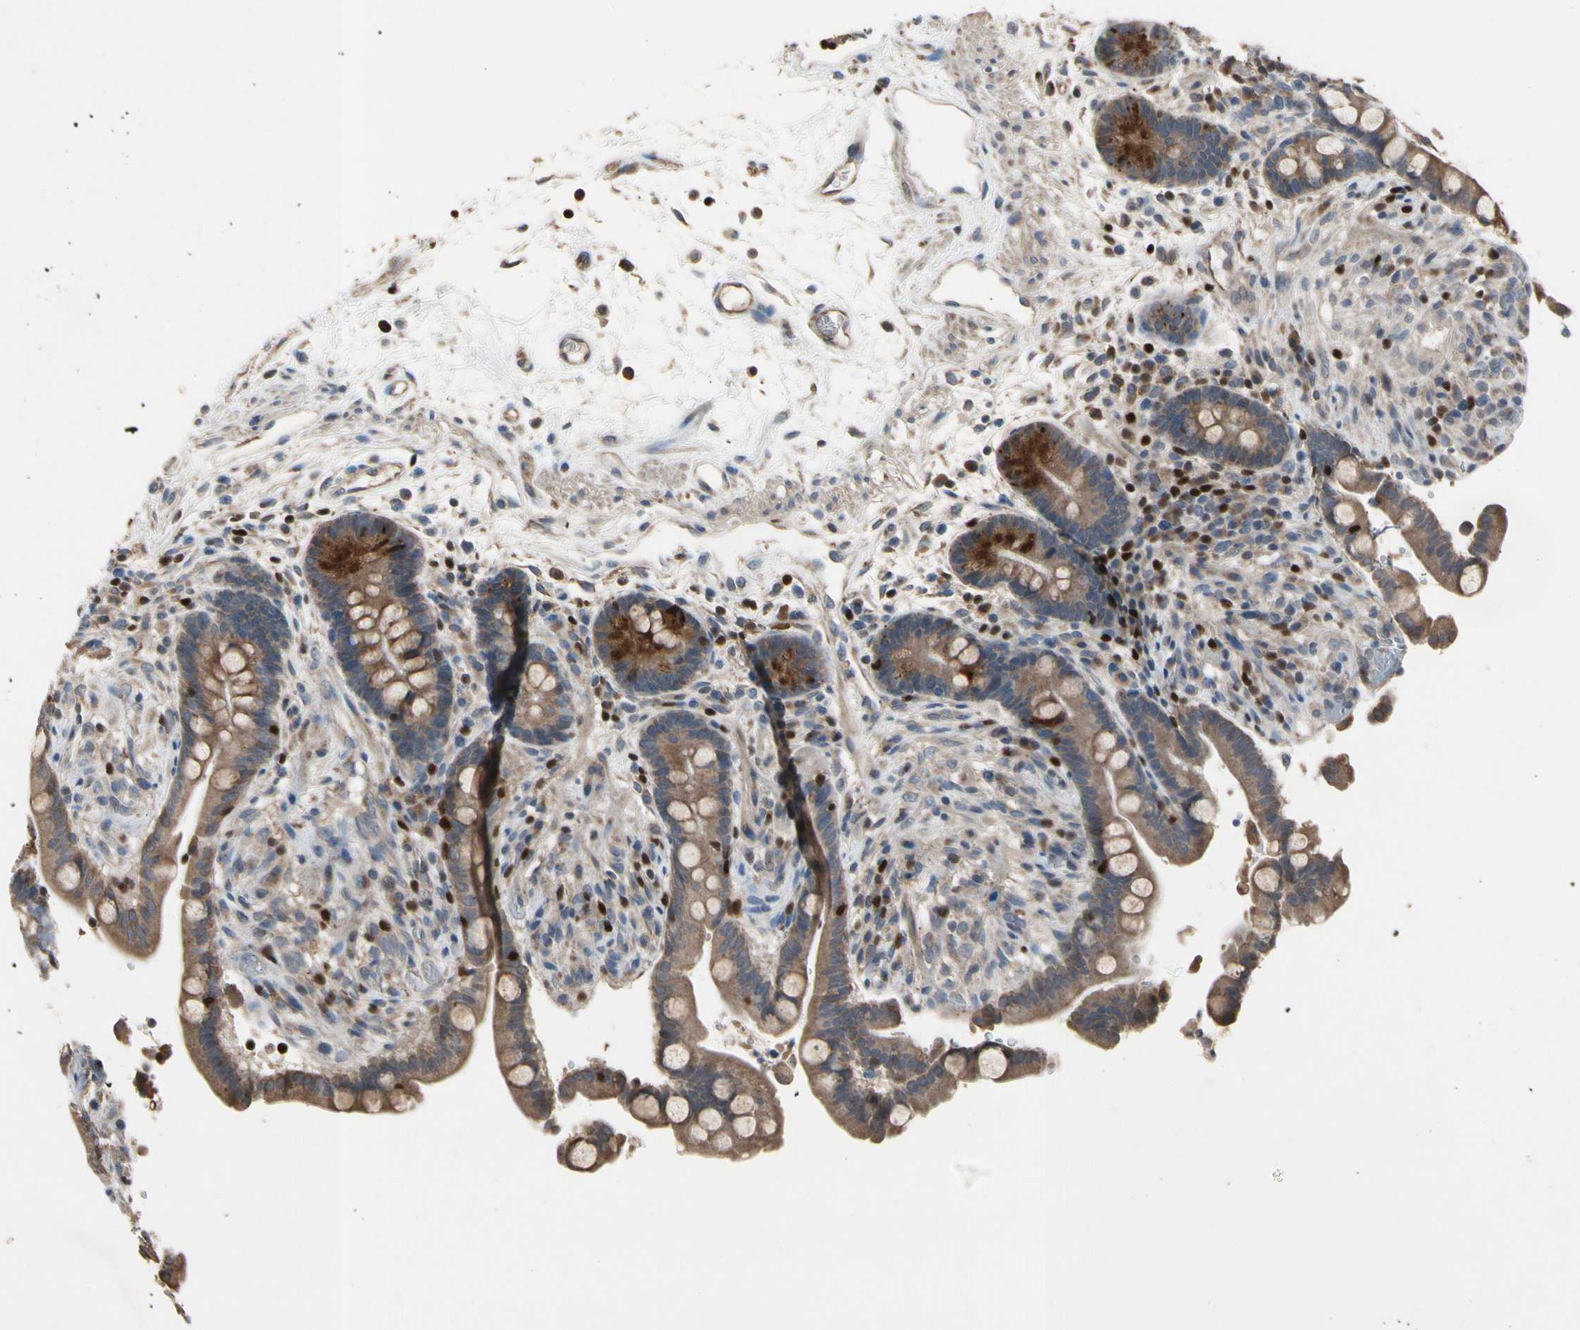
{"staining": {"intensity": "moderate", "quantity": ">75%", "location": "cytoplasmic/membranous"}, "tissue": "colon", "cell_type": "Endothelial cells", "image_type": "normal", "snomed": [{"axis": "morphology", "description": "Normal tissue, NOS"}, {"axis": "topography", "description": "Colon"}], "caption": "Immunohistochemical staining of normal colon exhibits >75% levels of moderate cytoplasmic/membranous protein staining in approximately >75% of endothelial cells. (Brightfield microscopy of DAB IHC at high magnification).", "gene": "TBX21", "patient": {"sex": "male", "age": 73}}